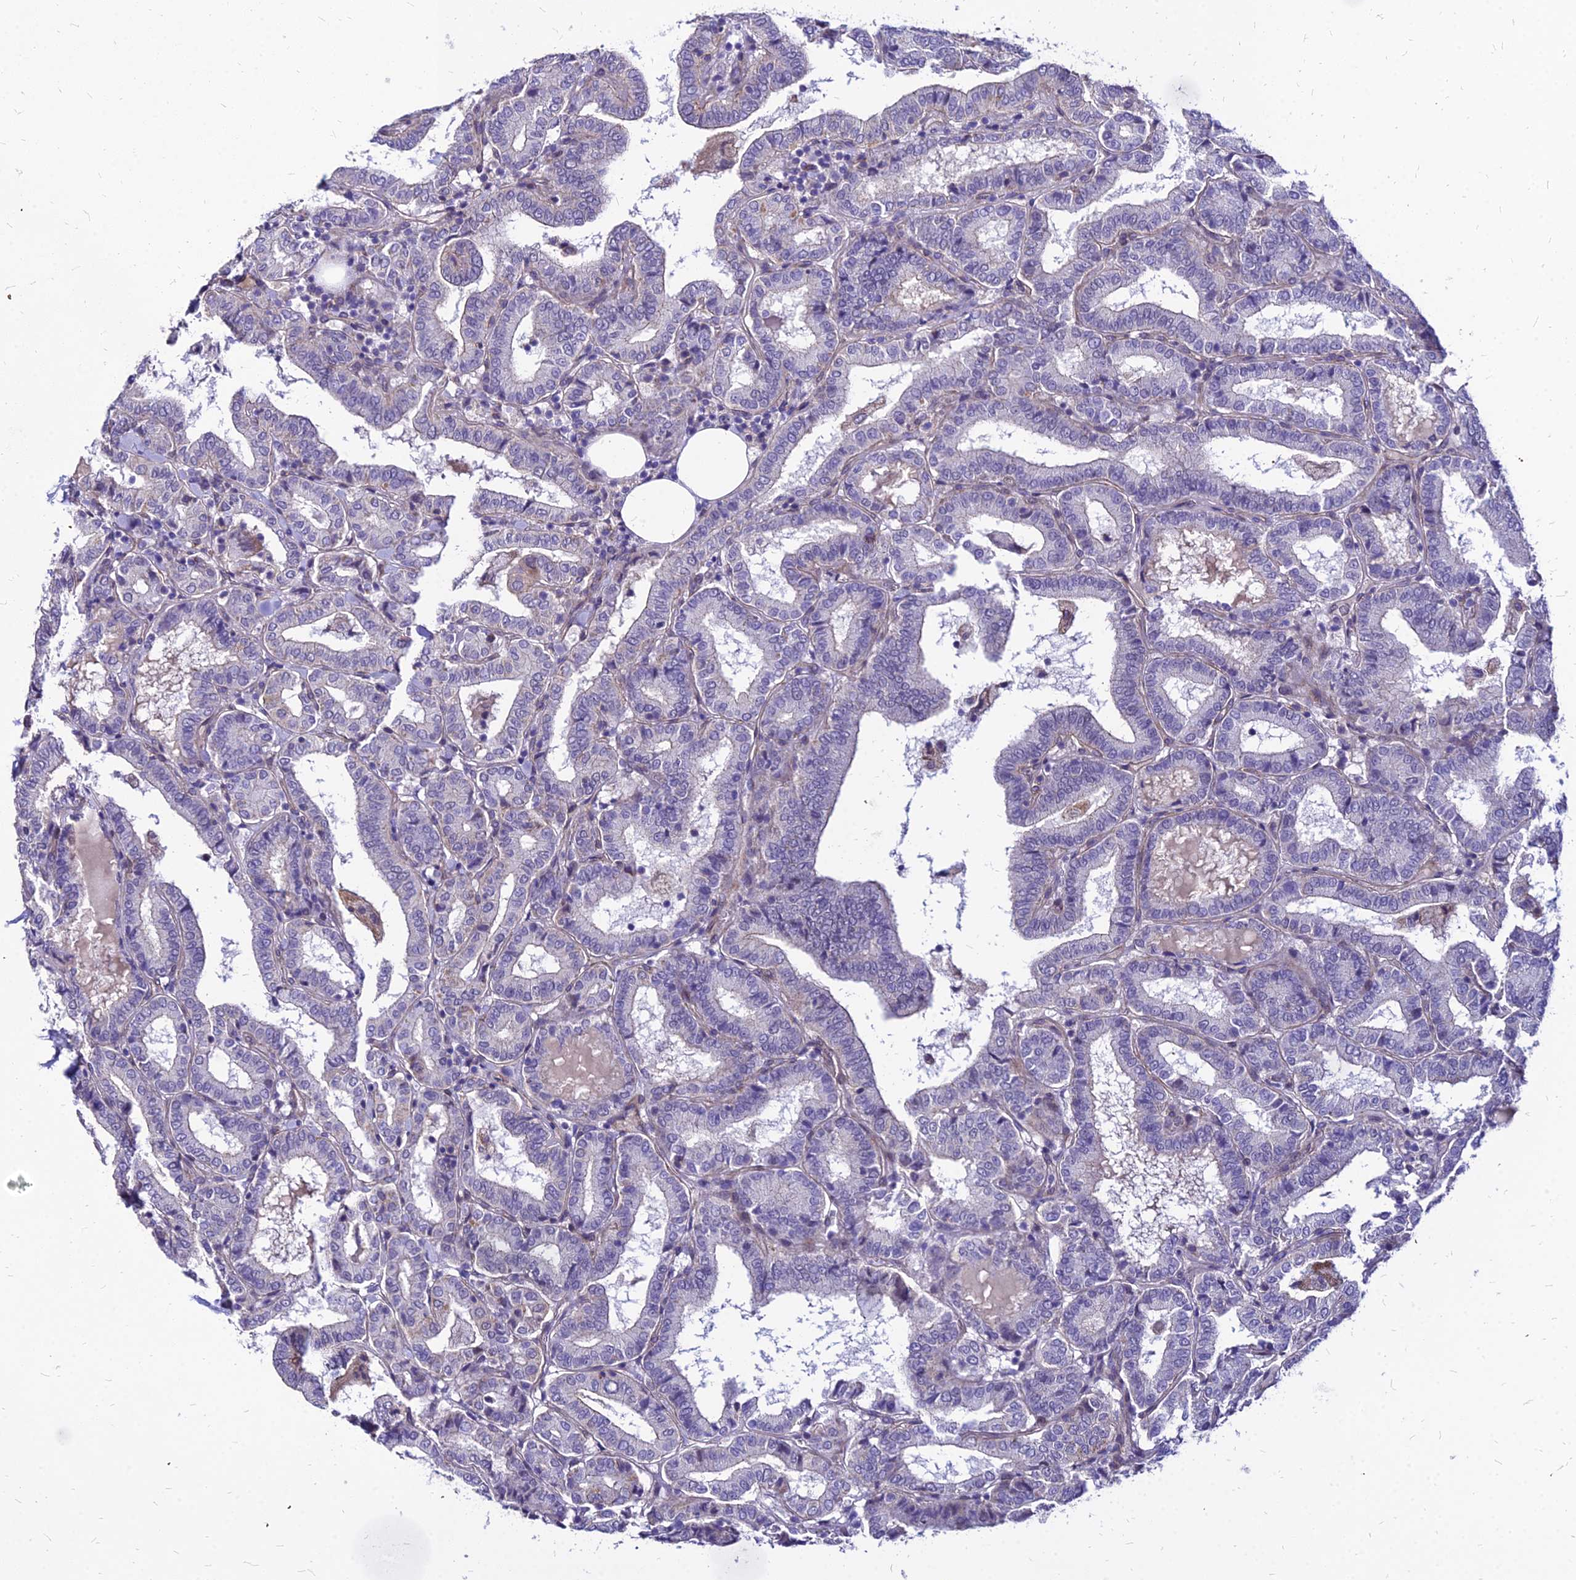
{"staining": {"intensity": "negative", "quantity": "none", "location": "none"}, "tissue": "thyroid cancer", "cell_type": "Tumor cells", "image_type": "cancer", "snomed": [{"axis": "morphology", "description": "Papillary adenocarcinoma, NOS"}, {"axis": "topography", "description": "Thyroid gland"}], "caption": "IHC image of neoplastic tissue: human papillary adenocarcinoma (thyroid) stained with DAB (3,3'-diaminobenzidine) shows no significant protein staining in tumor cells.", "gene": "YEATS2", "patient": {"sex": "female", "age": 72}}